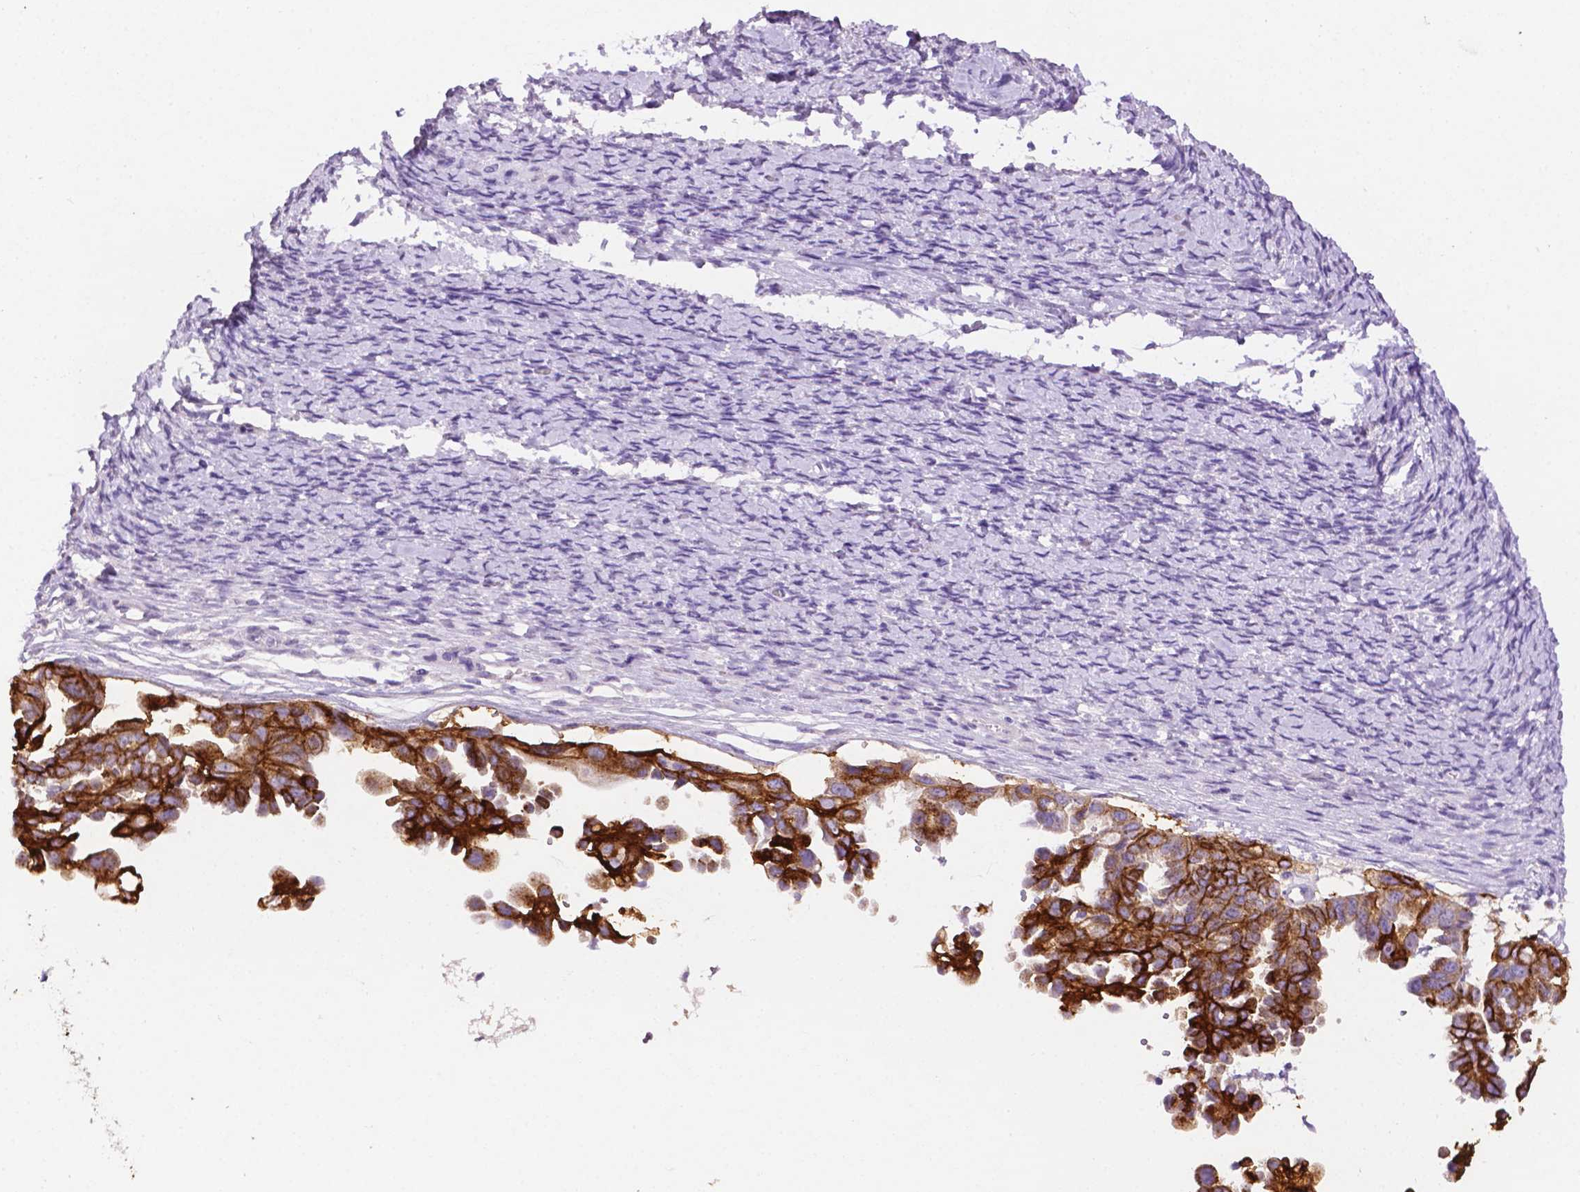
{"staining": {"intensity": "strong", "quantity": "25%-75%", "location": "cytoplasmic/membranous"}, "tissue": "ovarian cancer", "cell_type": "Tumor cells", "image_type": "cancer", "snomed": [{"axis": "morphology", "description": "Cystadenocarcinoma, serous, NOS"}, {"axis": "topography", "description": "Ovary"}], "caption": "Ovarian cancer tissue shows strong cytoplasmic/membranous expression in about 25%-75% of tumor cells, visualized by immunohistochemistry.", "gene": "TACSTD2", "patient": {"sex": "female", "age": 53}}